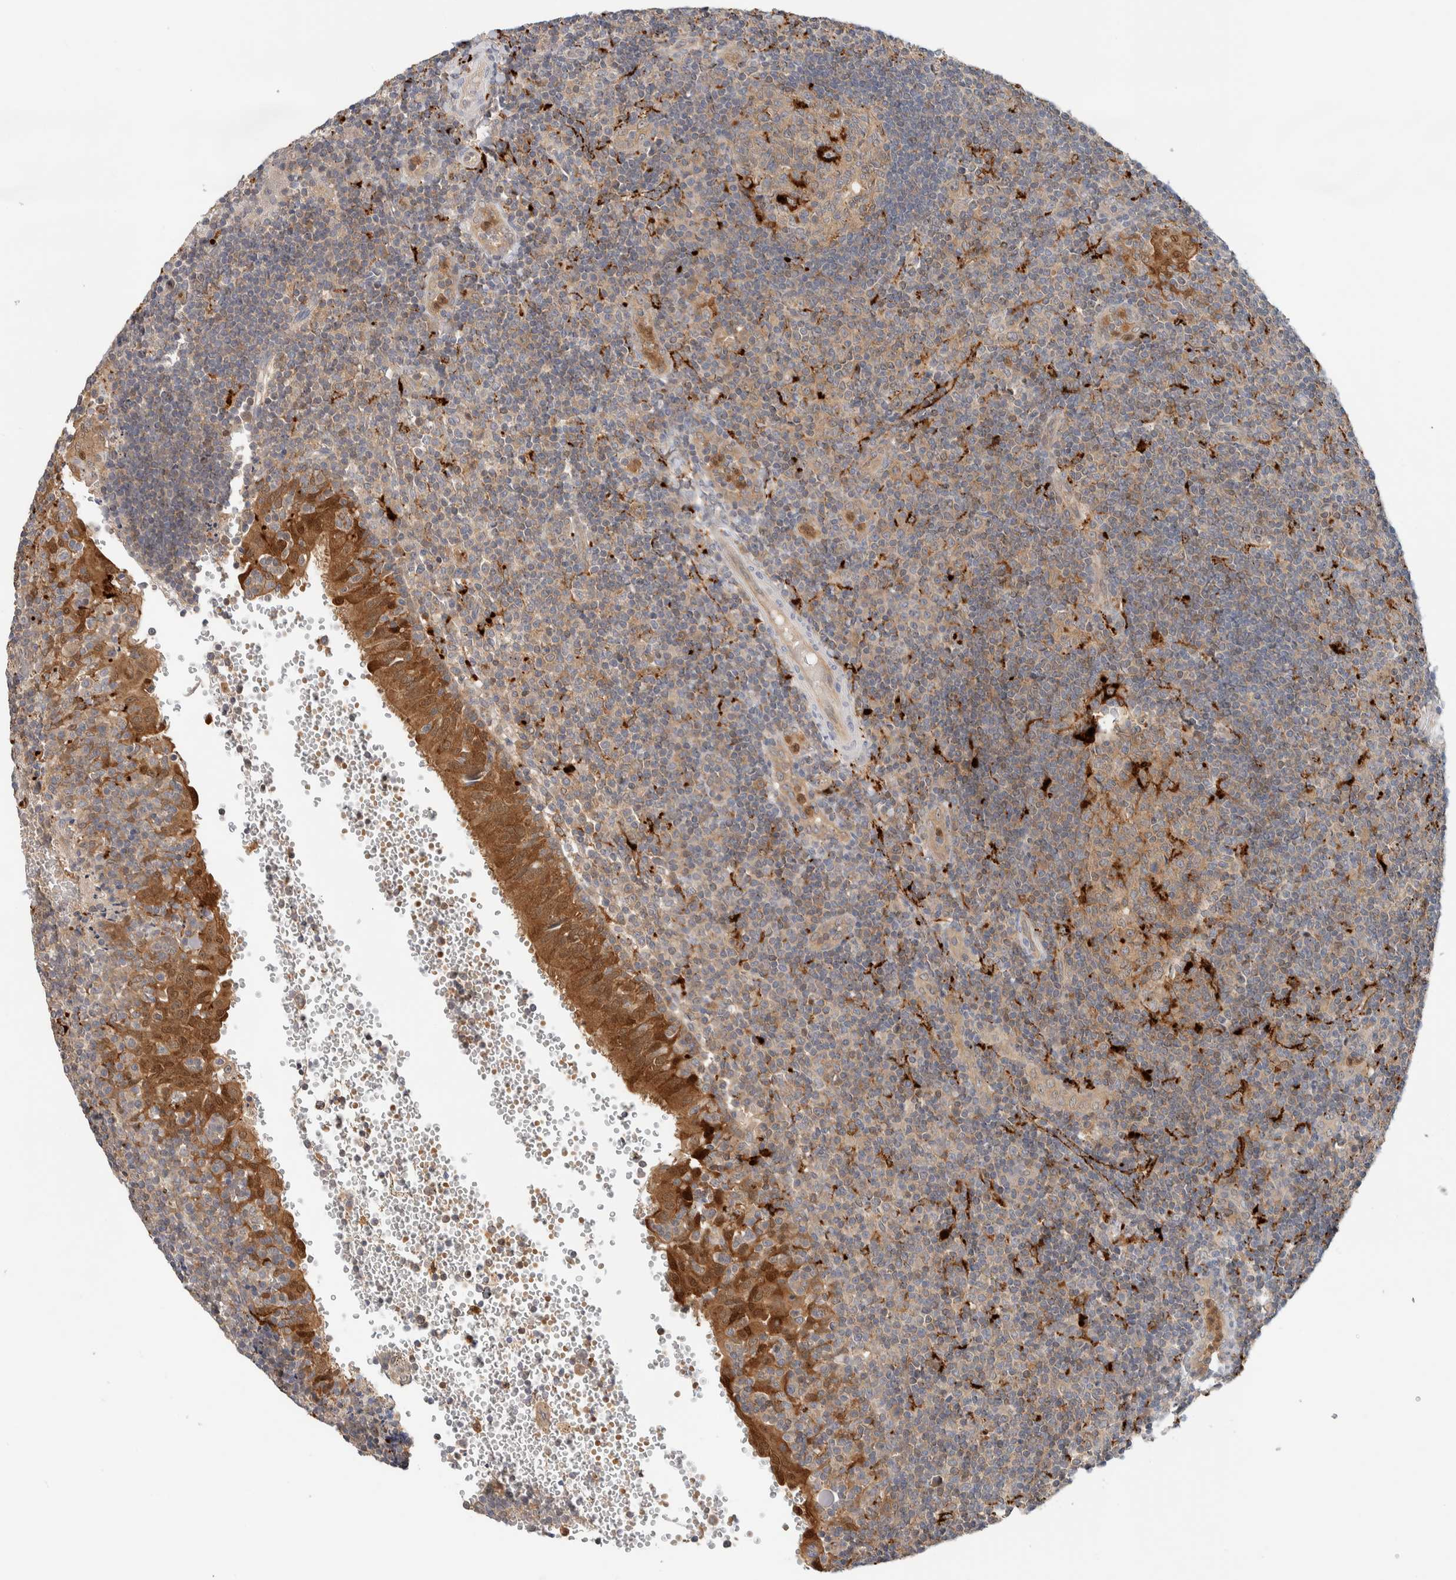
{"staining": {"intensity": "strong", "quantity": "<25%", "location": "cytoplasmic/membranous"}, "tissue": "tonsil", "cell_type": "Germinal center cells", "image_type": "normal", "snomed": [{"axis": "morphology", "description": "Normal tissue, NOS"}, {"axis": "topography", "description": "Tonsil"}], "caption": "An image of human tonsil stained for a protein demonstrates strong cytoplasmic/membranous brown staining in germinal center cells. (Stains: DAB (3,3'-diaminobenzidine) in brown, nuclei in blue, Microscopy: brightfield microscopy at high magnification).", "gene": "GCLM", "patient": {"sex": "female", "age": 40}}